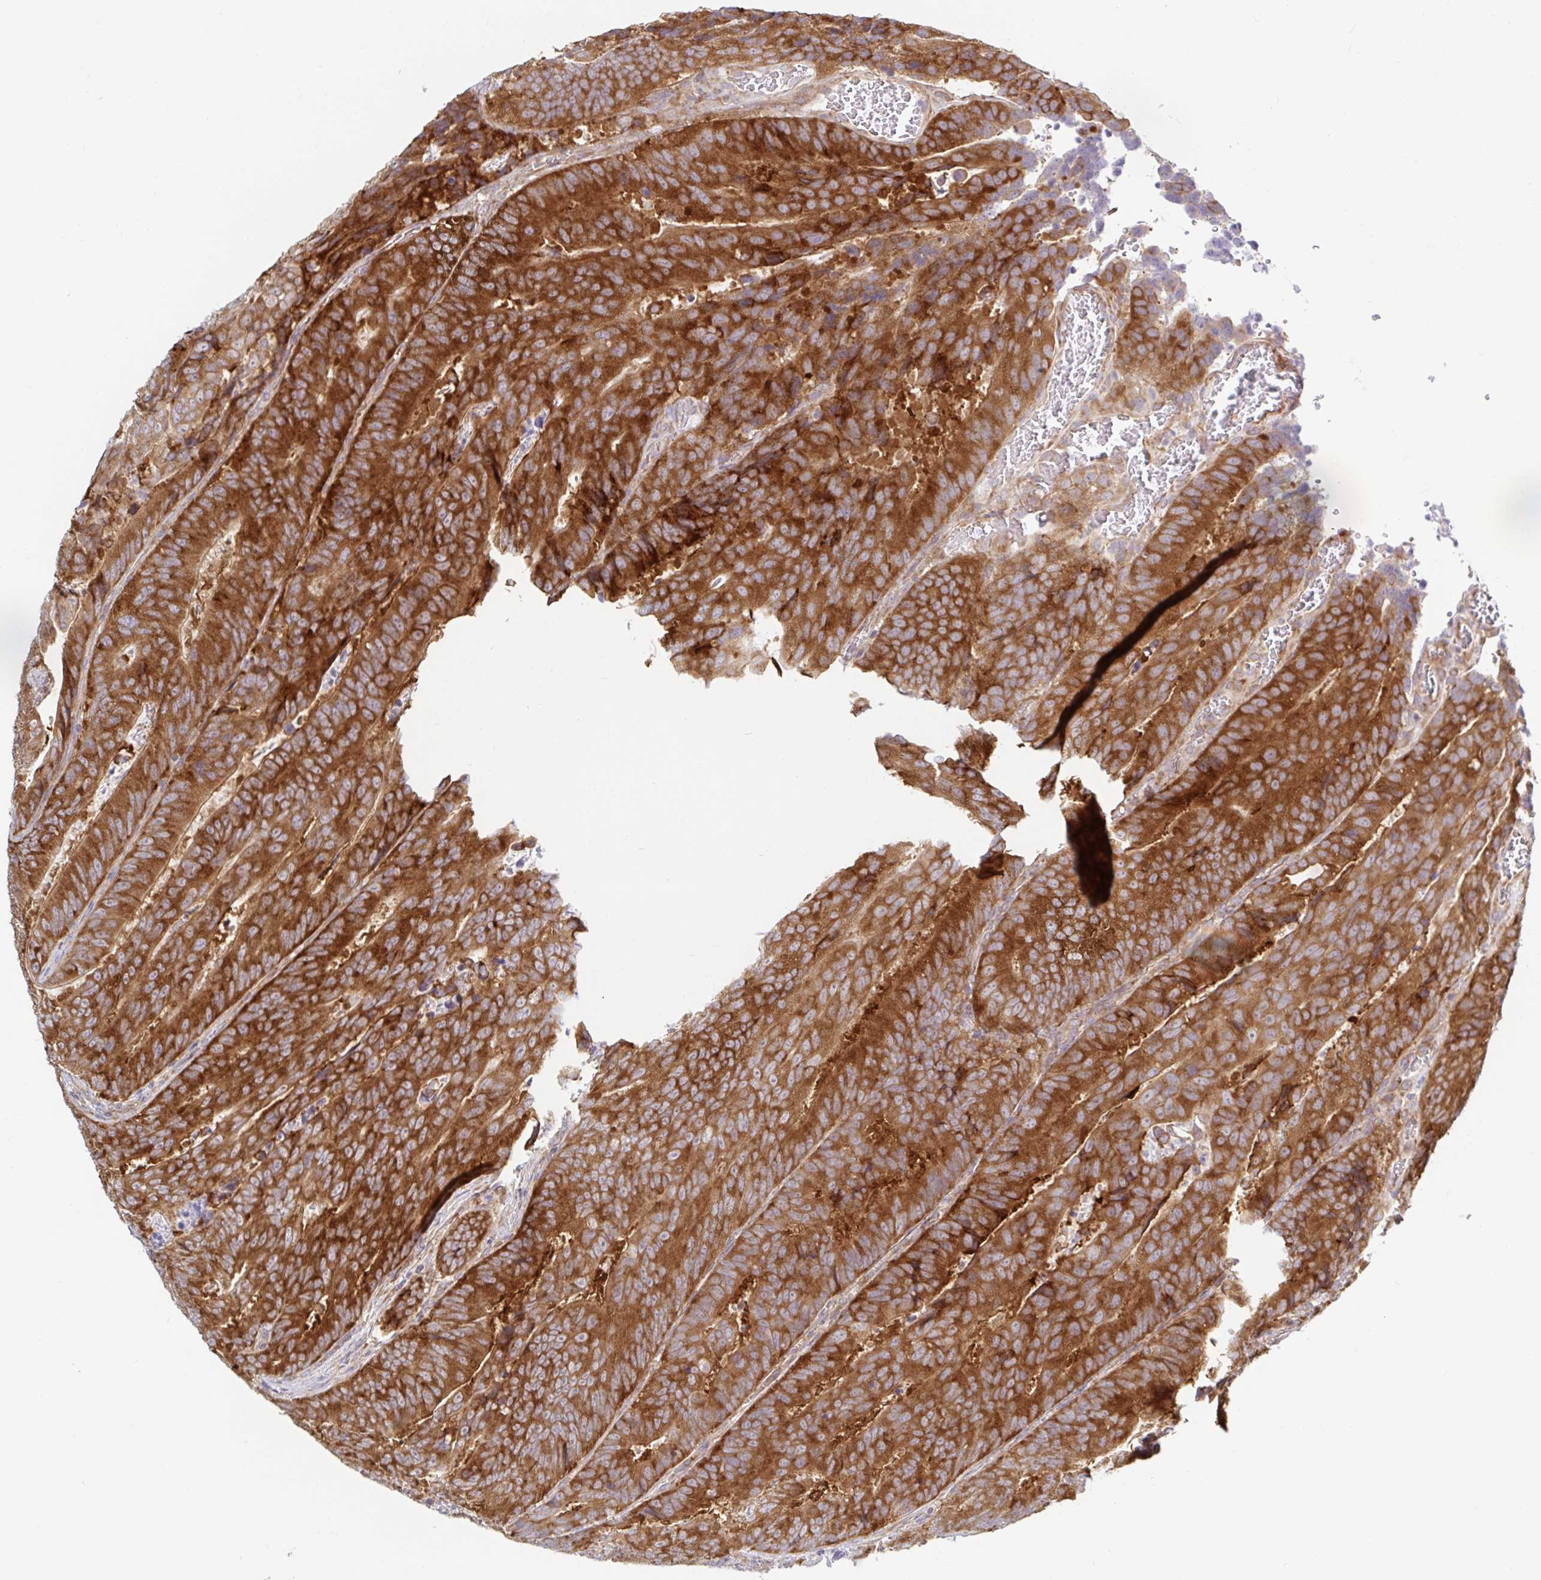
{"staining": {"intensity": "strong", "quantity": ">75%", "location": "cytoplasmic/membranous"}, "tissue": "colorectal cancer", "cell_type": "Tumor cells", "image_type": "cancer", "snomed": [{"axis": "morphology", "description": "Adenocarcinoma, NOS"}, {"axis": "topography", "description": "Colon"}], "caption": "Adenocarcinoma (colorectal) tissue reveals strong cytoplasmic/membranous expression in about >75% of tumor cells", "gene": "LARP1", "patient": {"sex": "female", "age": 48}}